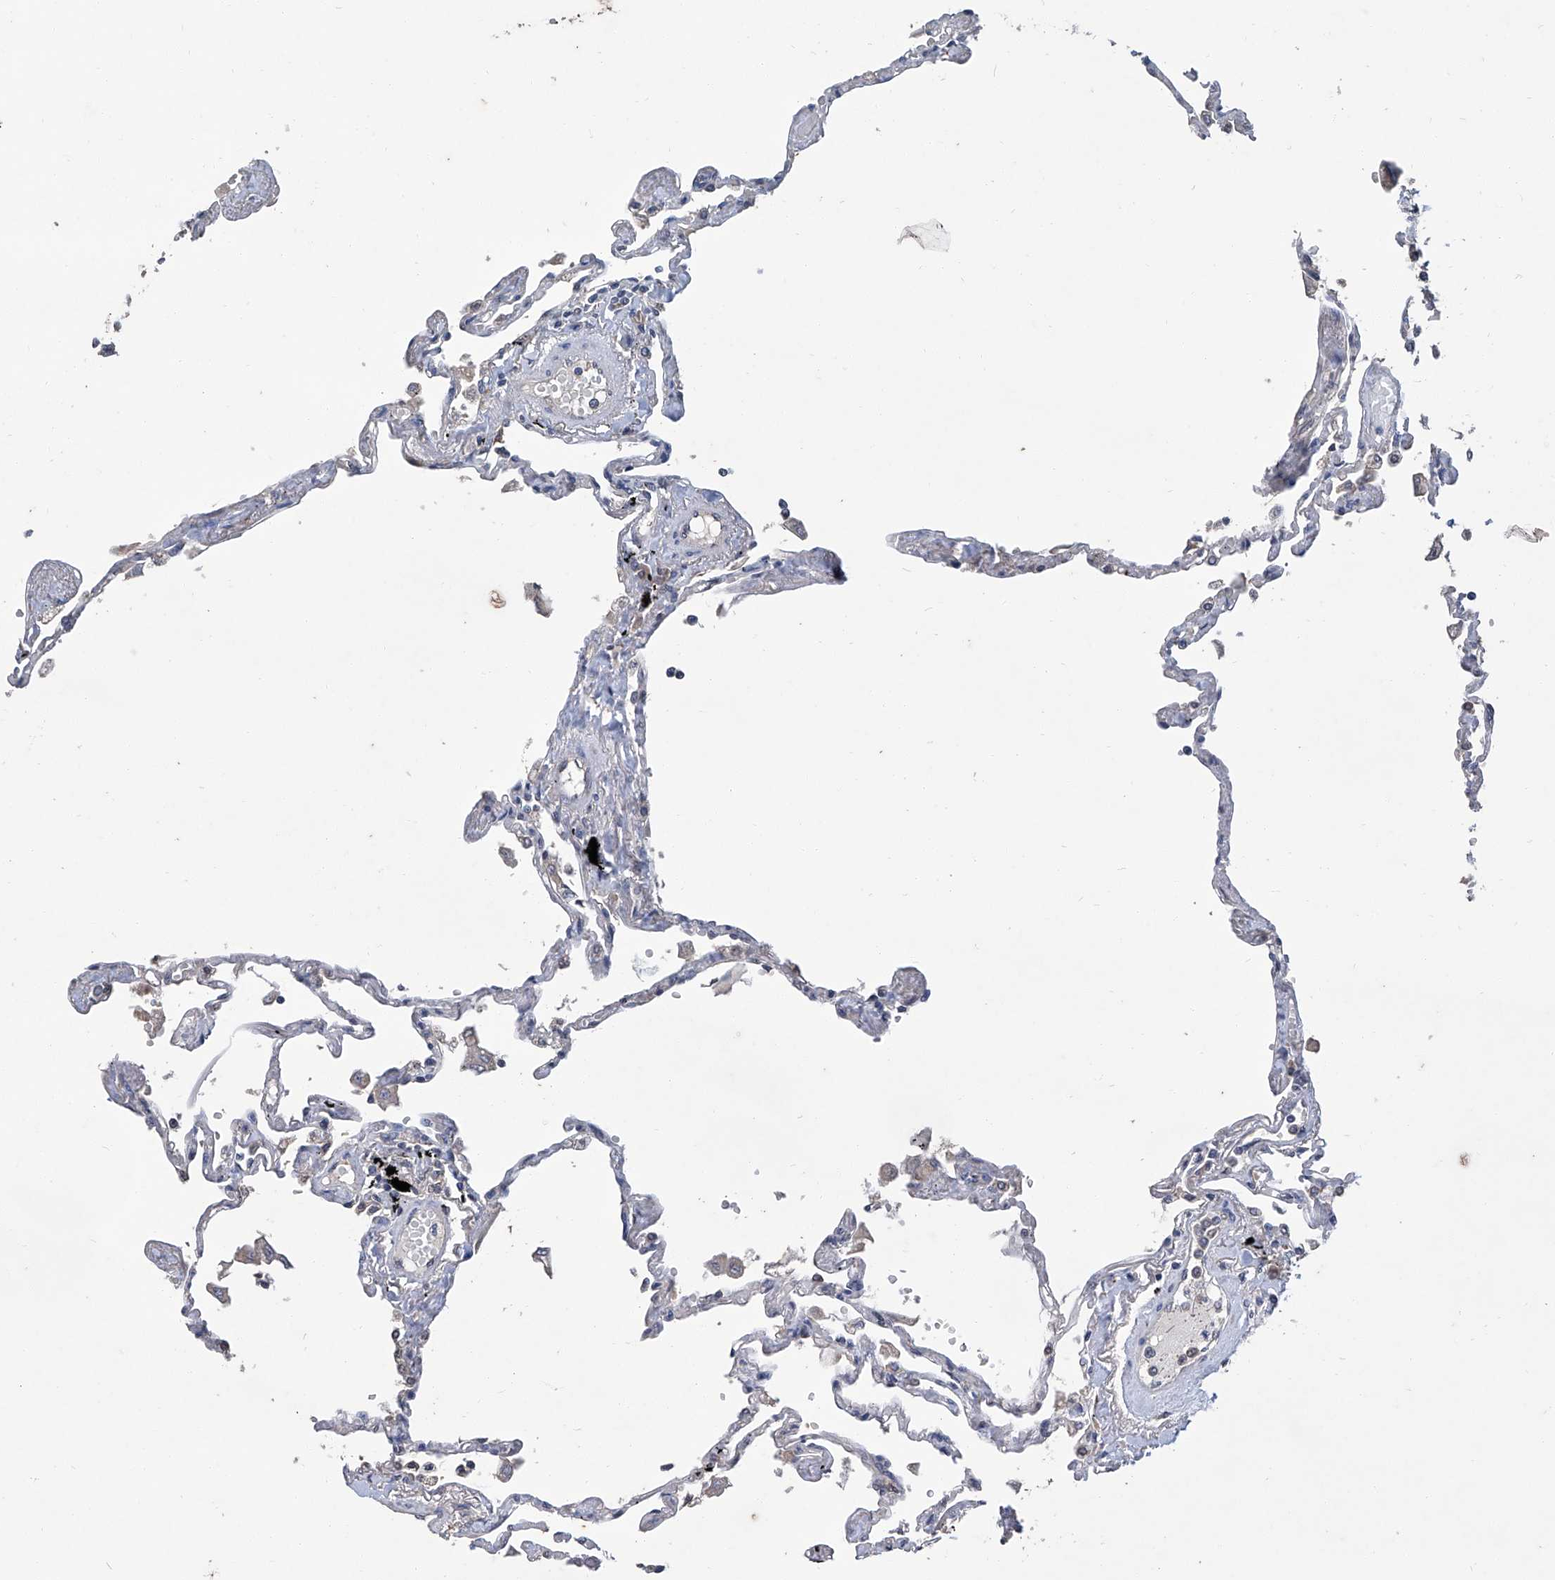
{"staining": {"intensity": "weak", "quantity": "<25%", "location": "cytoplasmic/membranous"}, "tissue": "lung", "cell_type": "Alveolar cells", "image_type": "normal", "snomed": [{"axis": "morphology", "description": "Normal tissue, NOS"}, {"axis": "topography", "description": "Lung"}], "caption": "Immunohistochemistry (IHC) photomicrograph of unremarkable lung stained for a protein (brown), which demonstrates no positivity in alveolar cells.", "gene": "GPT", "patient": {"sex": "female", "age": 67}}